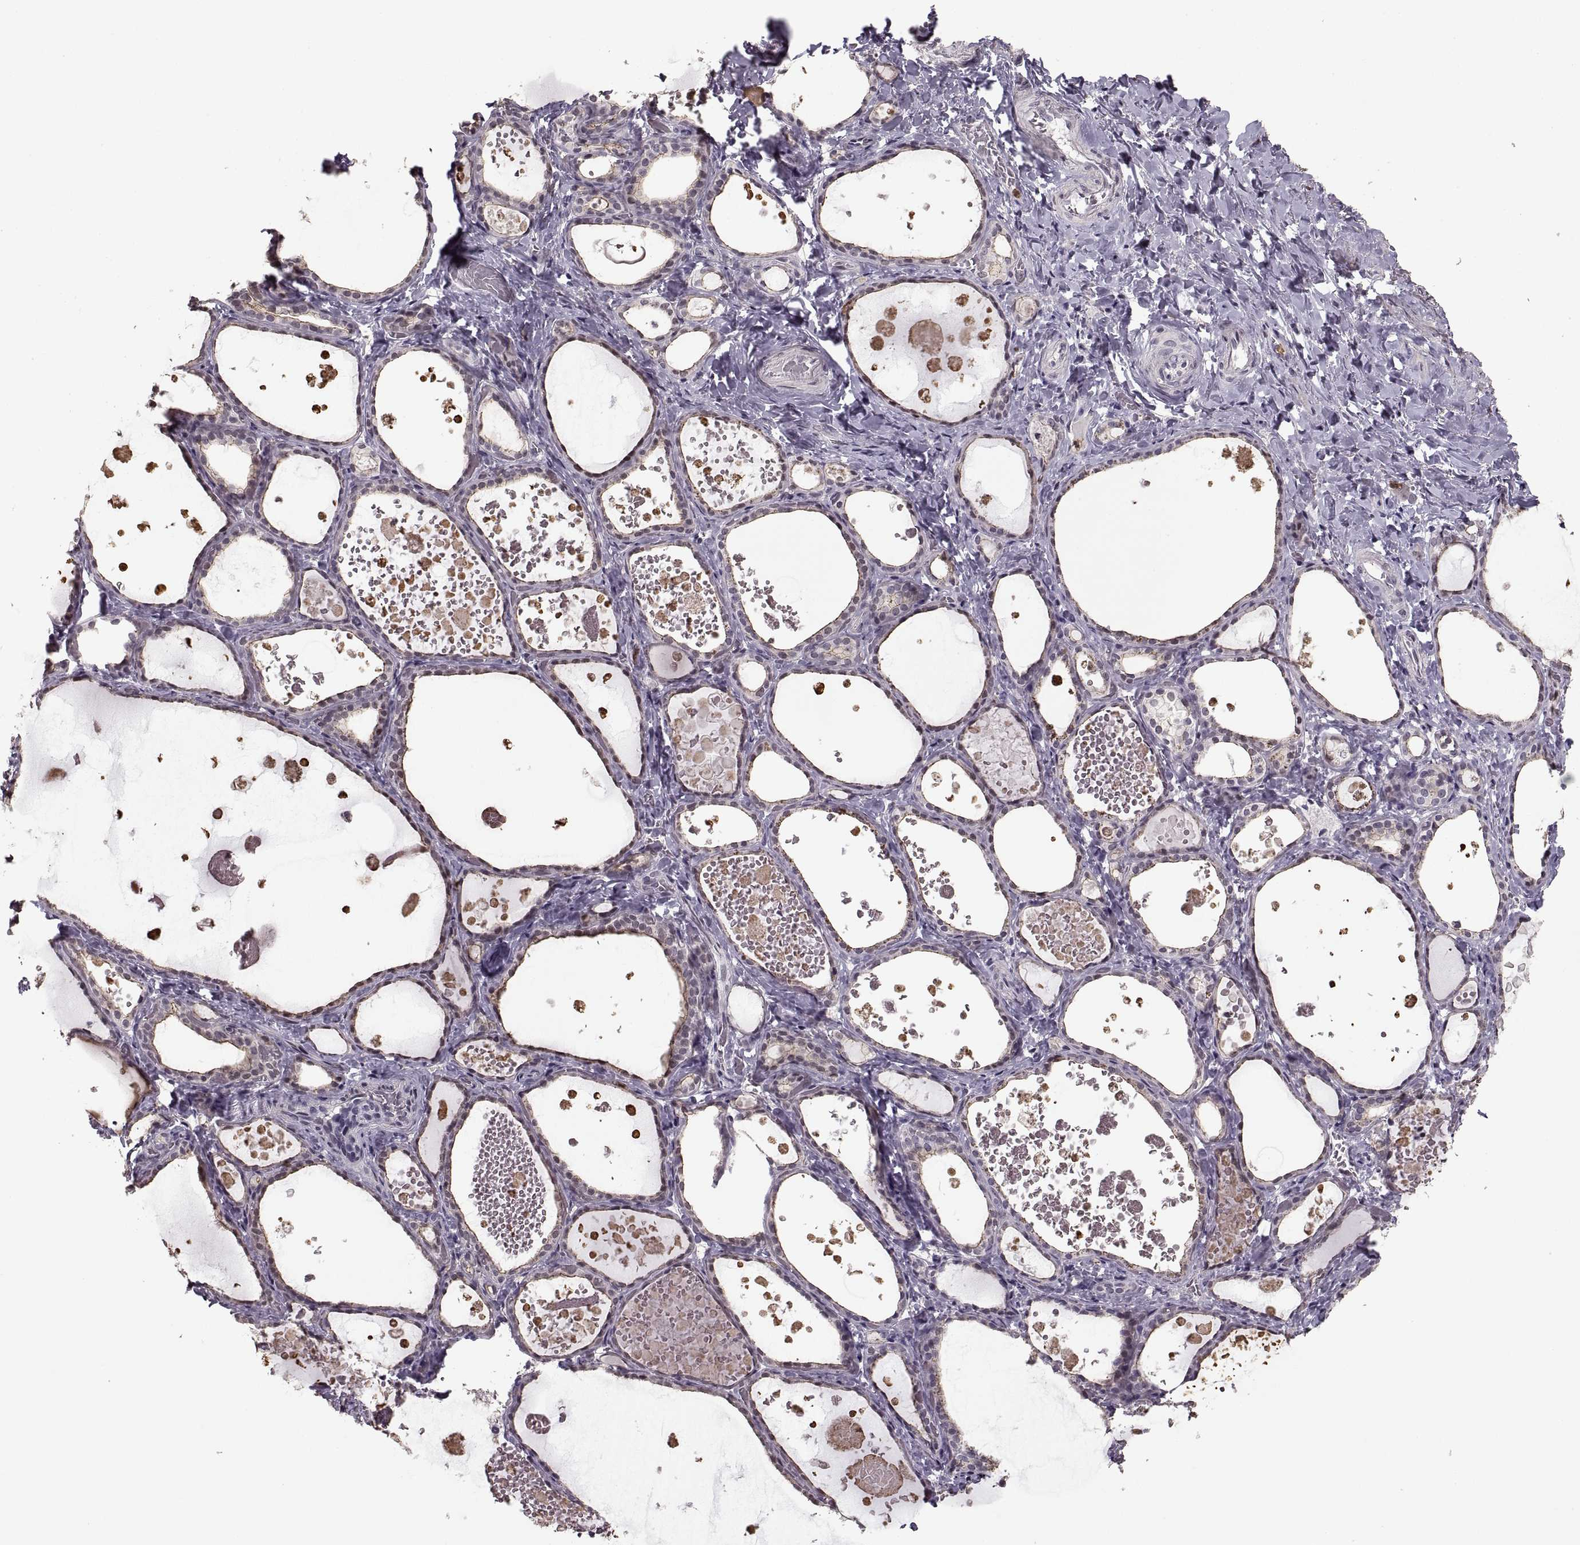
{"staining": {"intensity": "moderate", "quantity": "<25%", "location": "cytoplasmic/membranous"}, "tissue": "thyroid gland", "cell_type": "Glandular cells", "image_type": "normal", "snomed": [{"axis": "morphology", "description": "Normal tissue, NOS"}, {"axis": "topography", "description": "Thyroid gland"}], "caption": "Protein positivity by IHC reveals moderate cytoplasmic/membranous positivity in approximately <25% of glandular cells in unremarkable thyroid gland. (DAB (3,3'-diaminobenzidine) = brown stain, brightfield microscopy at high magnification).", "gene": "PALS1", "patient": {"sex": "female", "age": 56}}